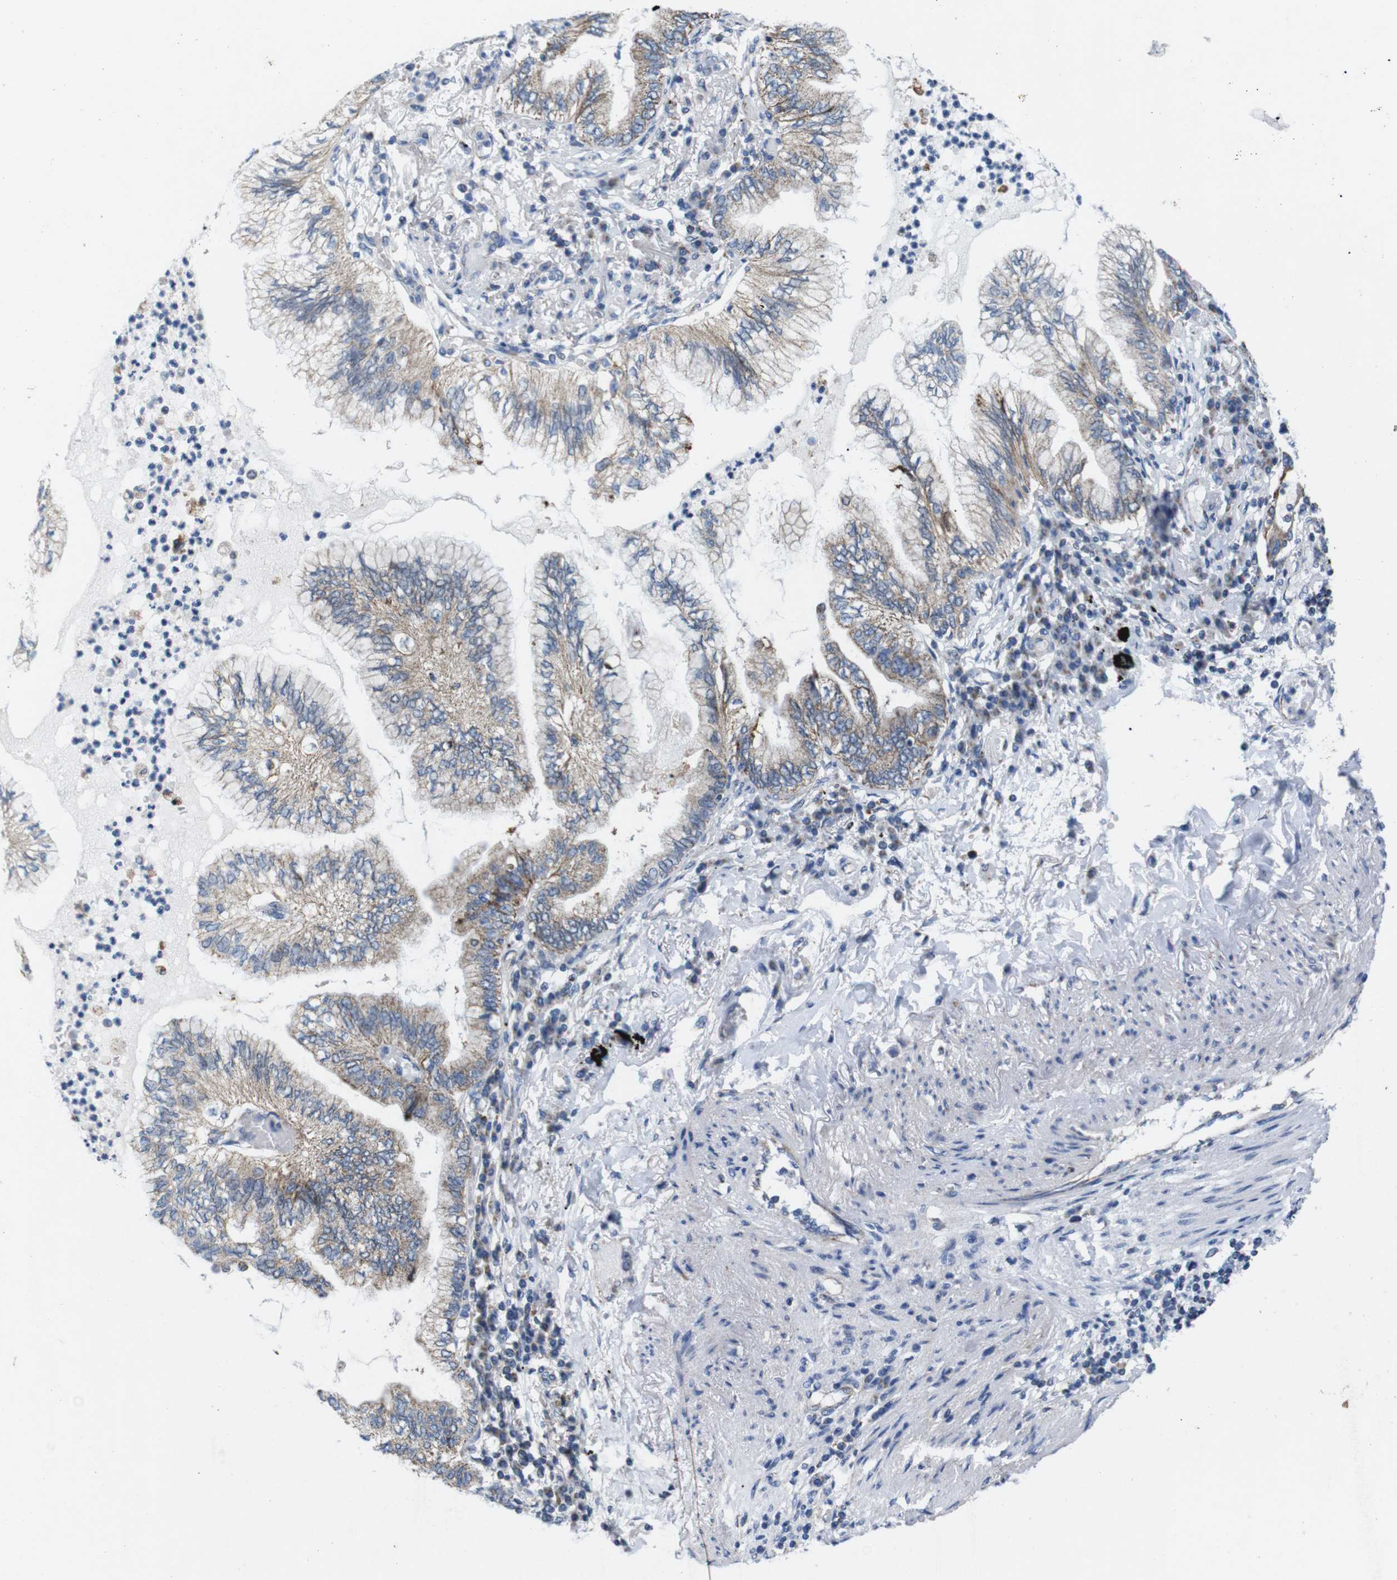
{"staining": {"intensity": "moderate", "quantity": "25%-75%", "location": "cytoplasmic/membranous"}, "tissue": "lung cancer", "cell_type": "Tumor cells", "image_type": "cancer", "snomed": [{"axis": "morphology", "description": "Normal tissue, NOS"}, {"axis": "morphology", "description": "Adenocarcinoma, NOS"}, {"axis": "topography", "description": "Bronchus"}, {"axis": "topography", "description": "Lung"}], "caption": "Immunohistochemical staining of adenocarcinoma (lung) demonstrates medium levels of moderate cytoplasmic/membranous positivity in approximately 25%-75% of tumor cells. (IHC, brightfield microscopy, high magnification).", "gene": "F2RL1", "patient": {"sex": "female", "age": 70}}